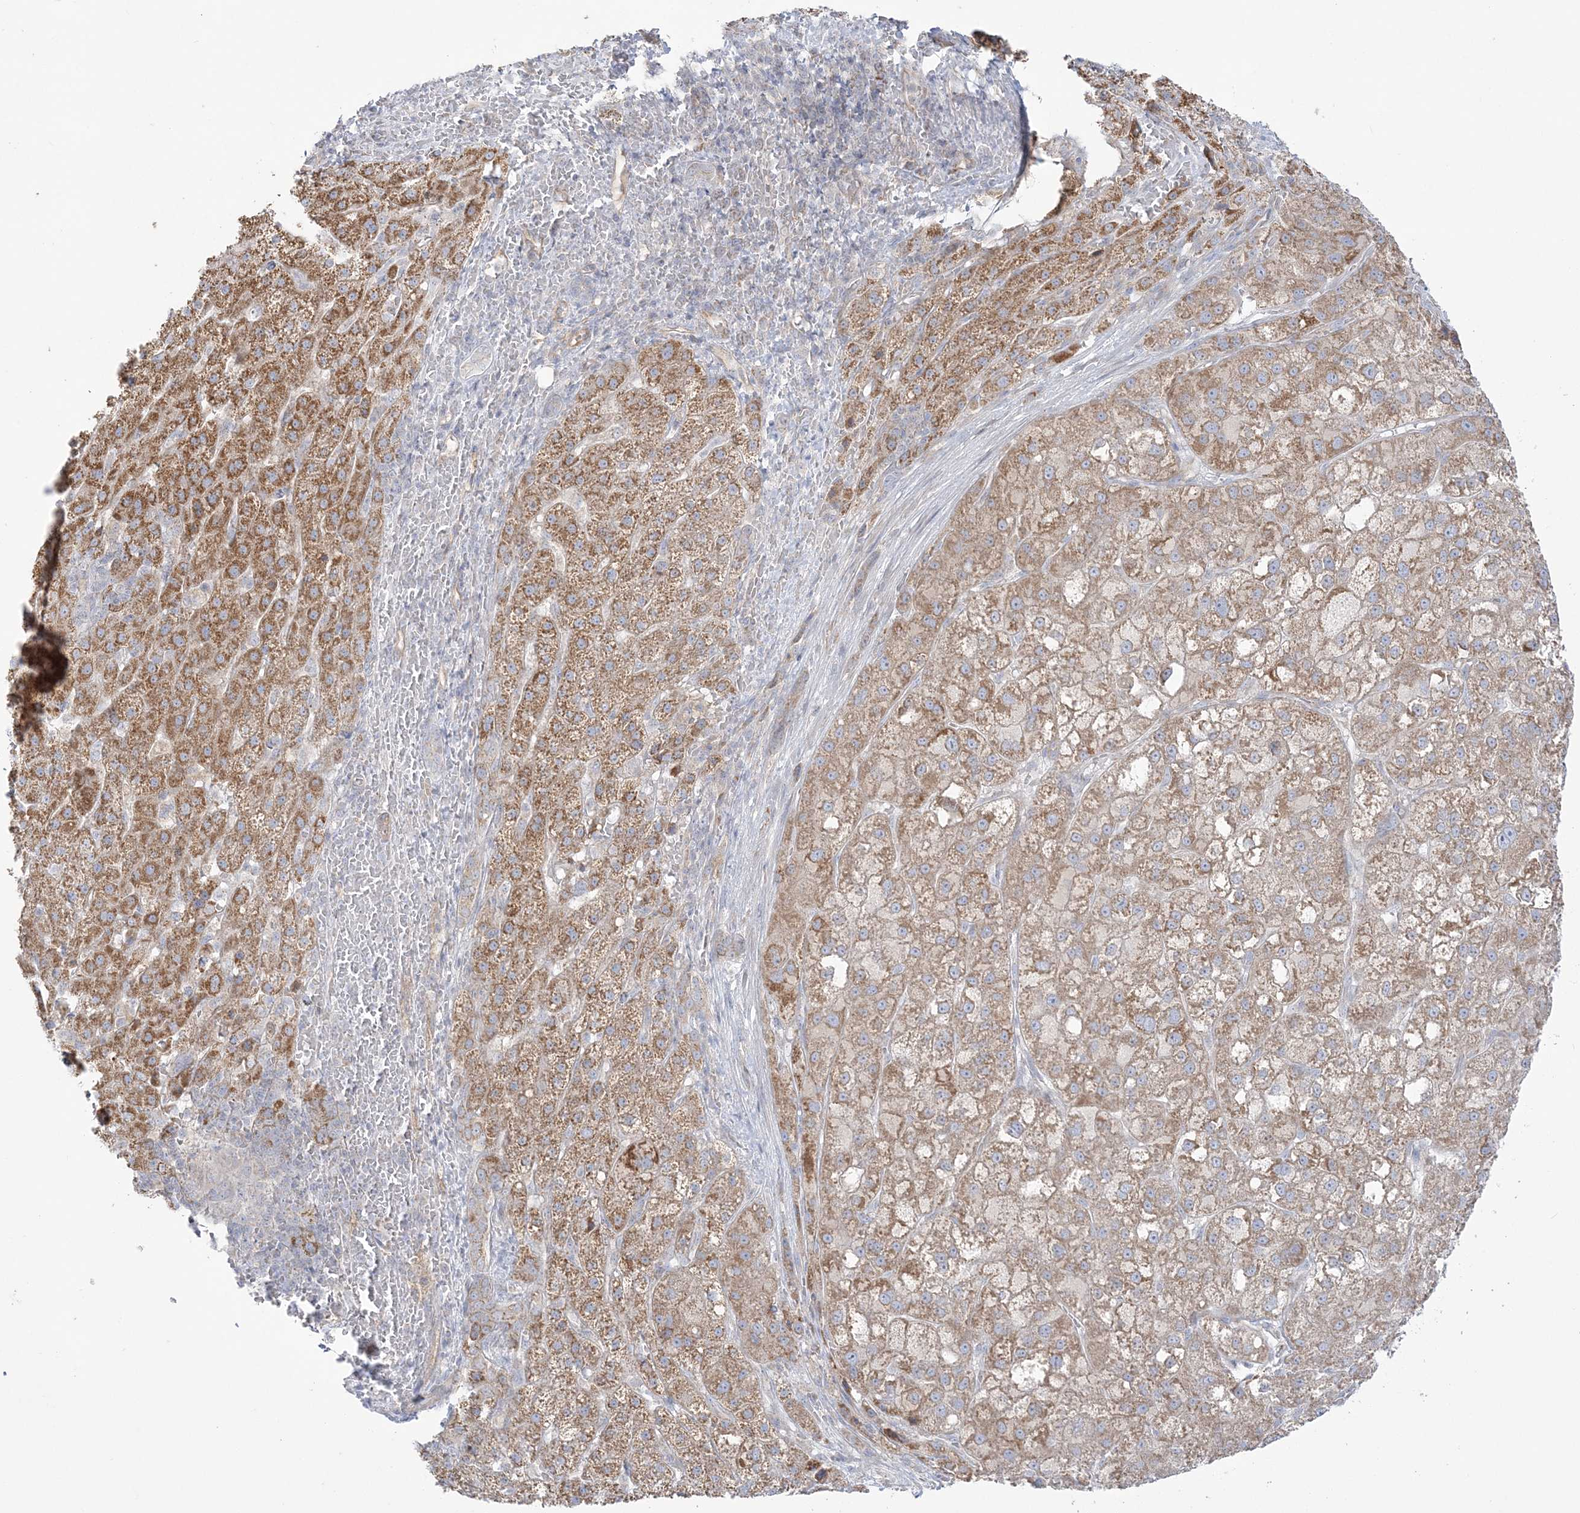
{"staining": {"intensity": "moderate", "quantity": ">75%", "location": "cytoplasmic/membranous"}, "tissue": "liver cancer", "cell_type": "Tumor cells", "image_type": "cancer", "snomed": [{"axis": "morphology", "description": "Carcinoma, Hepatocellular, NOS"}, {"axis": "topography", "description": "Liver"}], "caption": "DAB immunohistochemical staining of liver cancer demonstrates moderate cytoplasmic/membranous protein positivity in approximately >75% of tumor cells.", "gene": "SCLT1", "patient": {"sex": "male", "age": 57}}